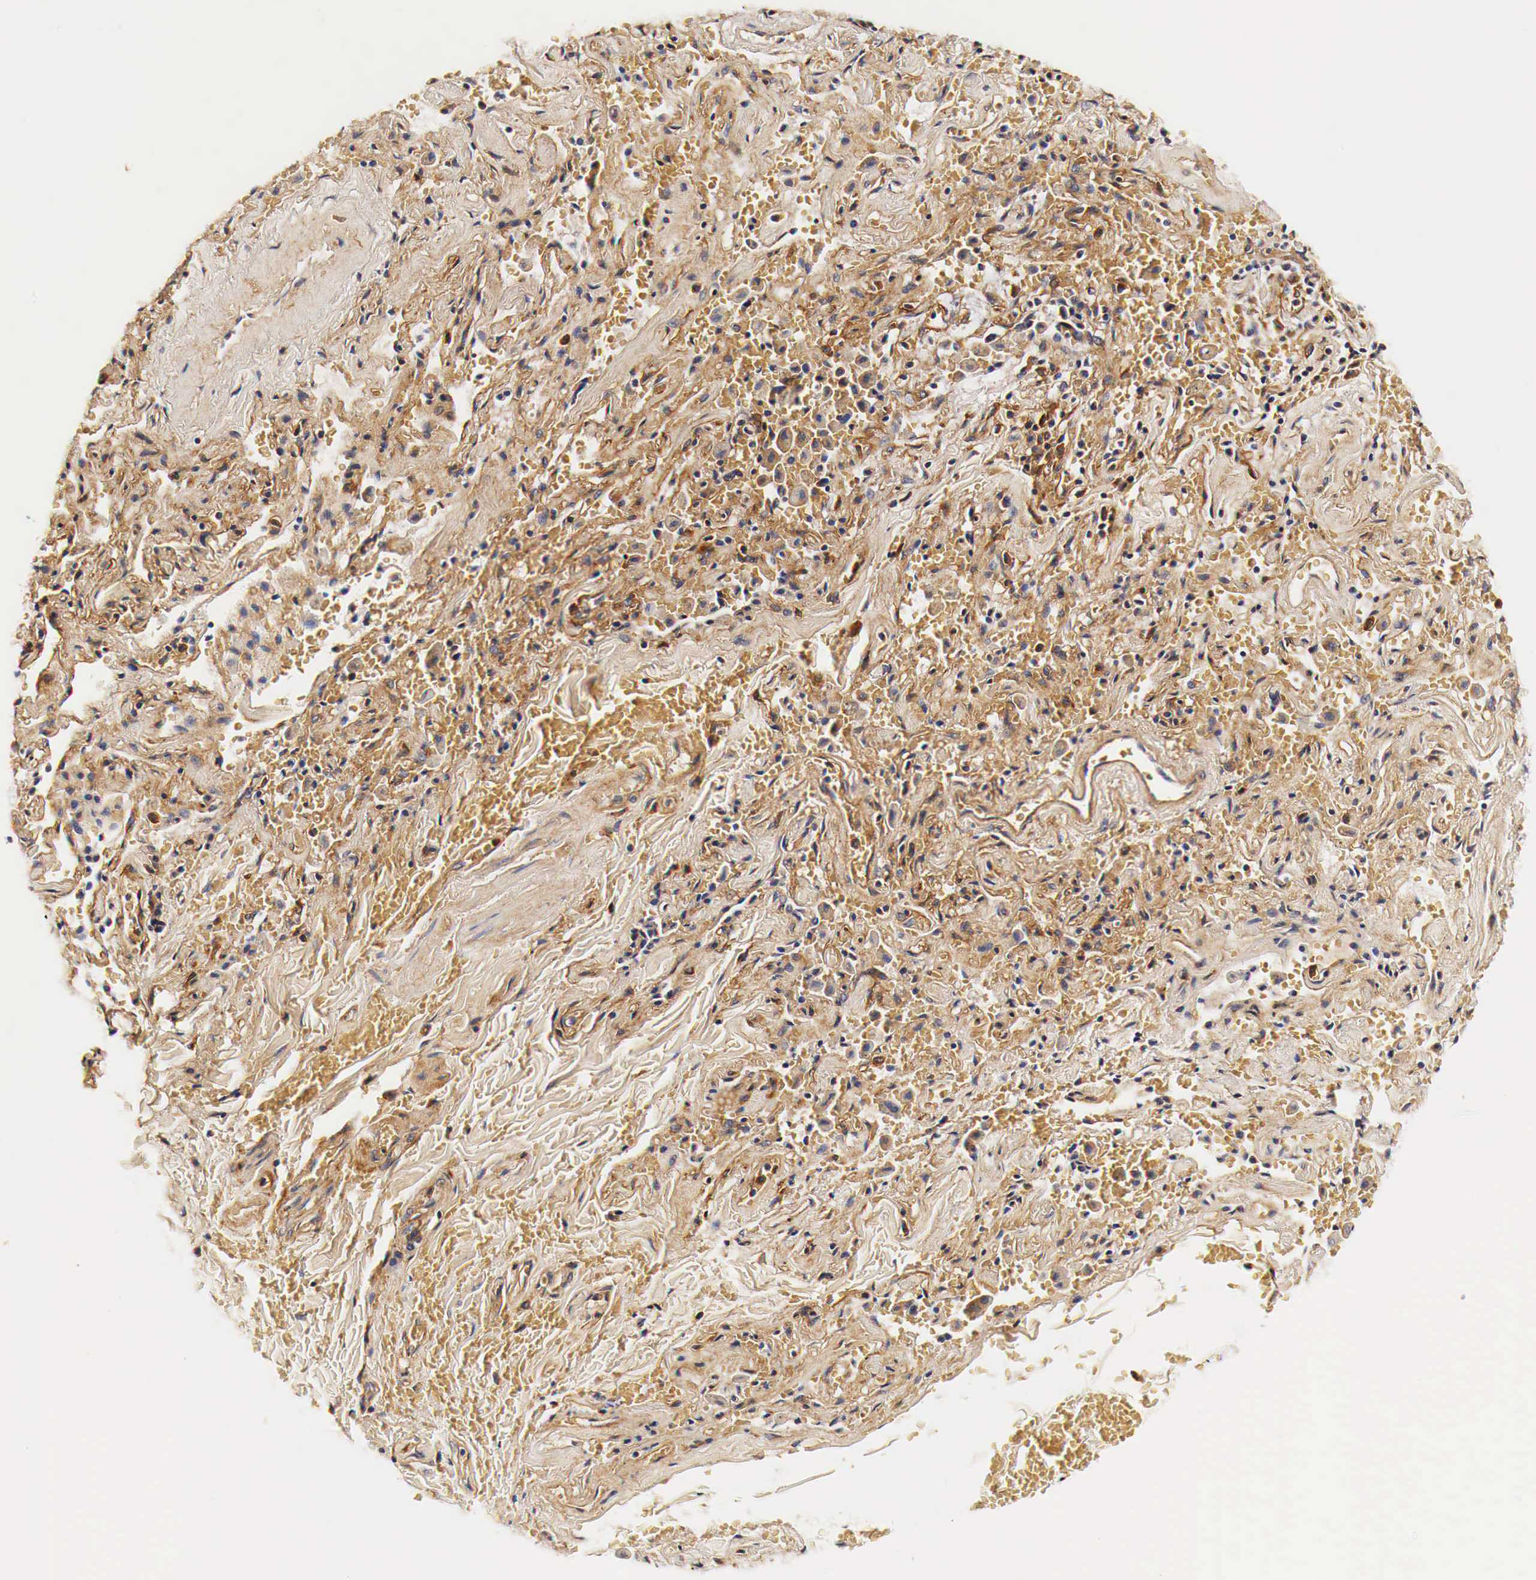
{"staining": {"intensity": "negative", "quantity": "none", "location": "none"}, "tissue": "adipose tissue", "cell_type": "Adipocytes", "image_type": "normal", "snomed": [{"axis": "morphology", "description": "Normal tissue, NOS"}, {"axis": "topography", "description": "Cartilage tissue"}, {"axis": "topography", "description": "Lung"}], "caption": "This is a image of immunohistochemistry staining of benign adipose tissue, which shows no staining in adipocytes. (DAB (3,3'-diaminobenzidine) IHC, high magnification).", "gene": "RP2", "patient": {"sex": "male", "age": 65}}